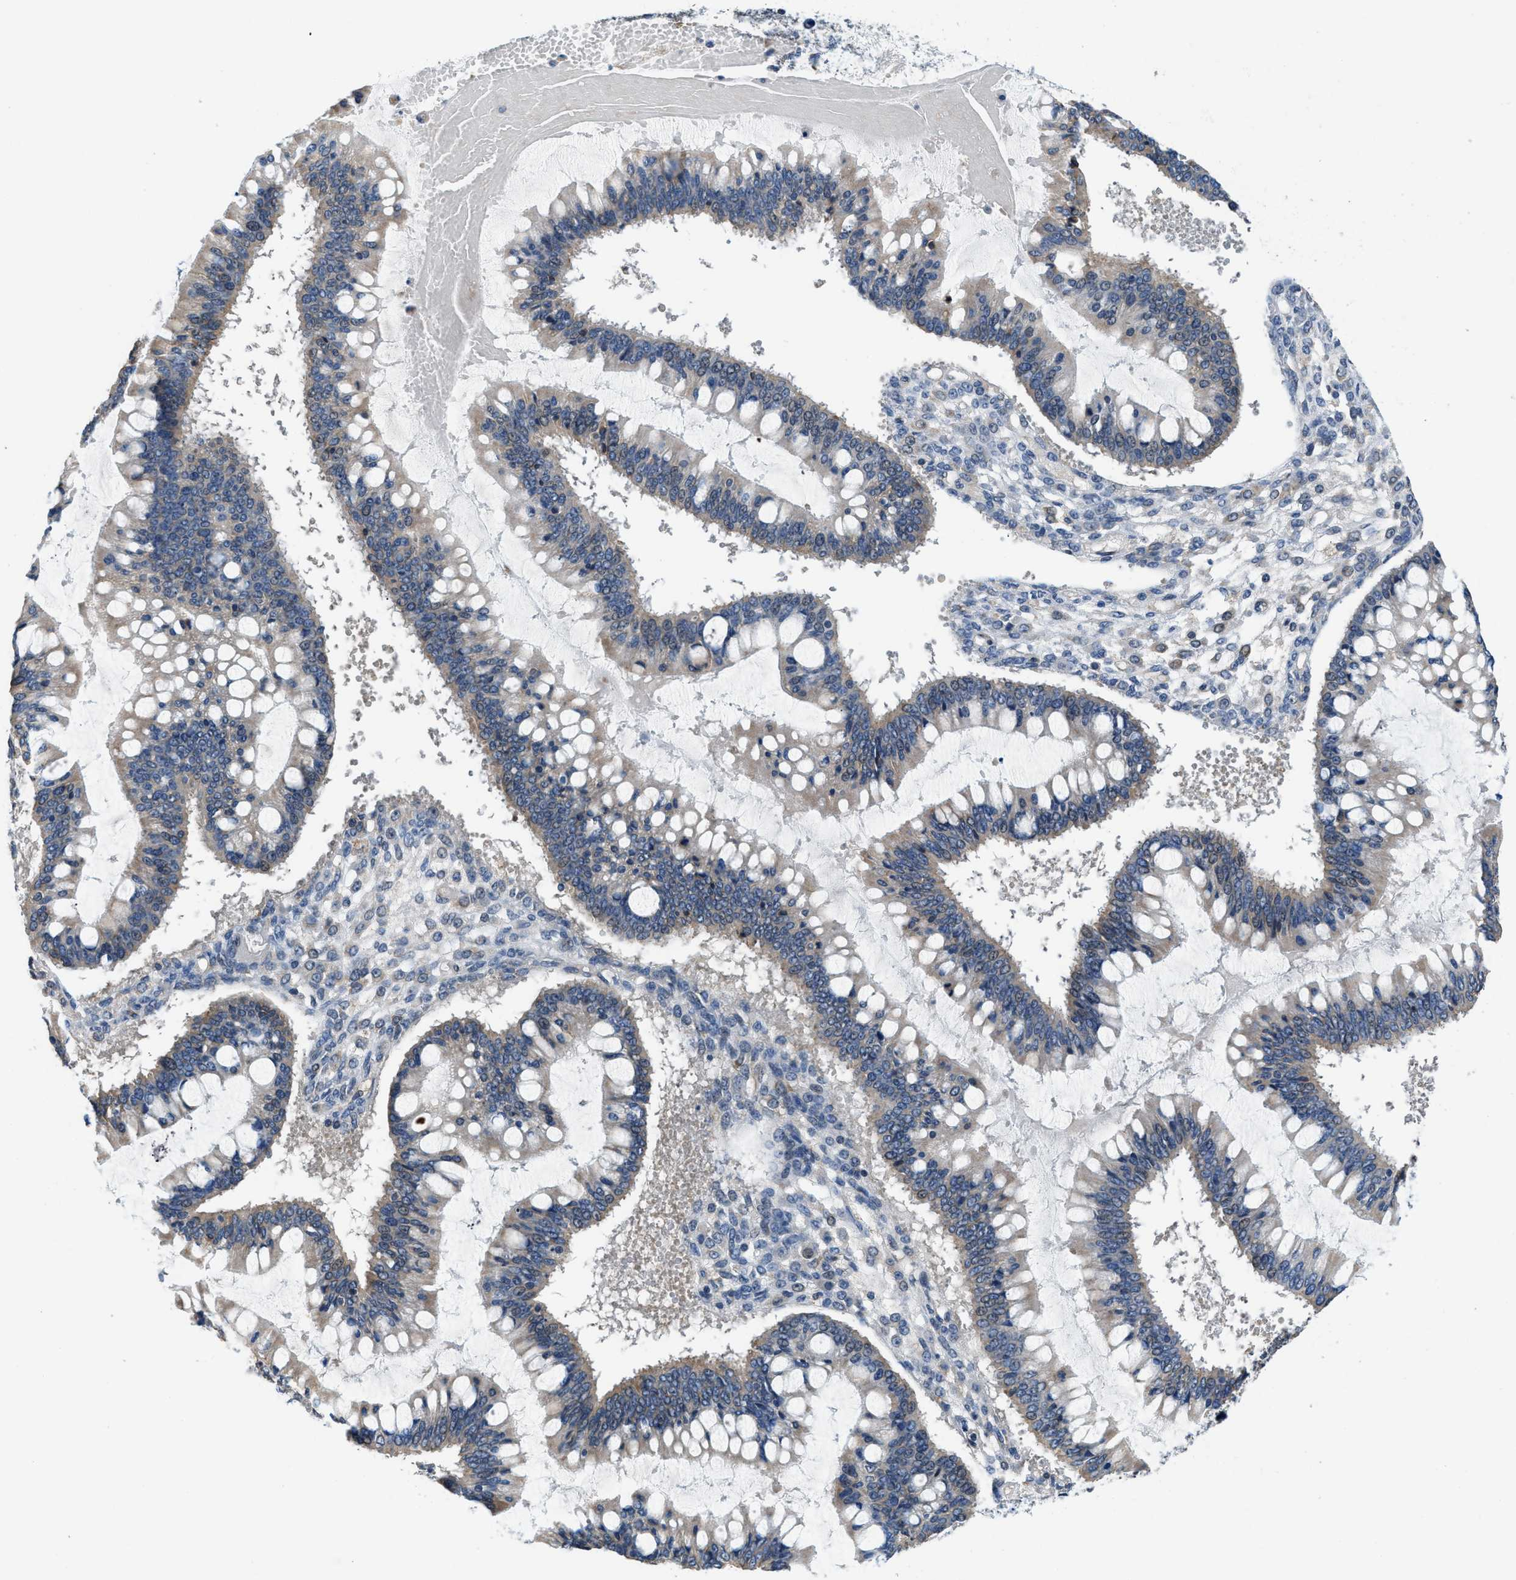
{"staining": {"intensity": "weak", "quantity": "25%-75%", "location": "cytoplasmic/membranous"}, "tissue": "ovarian cancer", "cell_type": "Tumor cells", "image_type": "cancer", "snomed": [{"axis": "morphology", "description": "Cystadenocarcinoma, mucinous, NOS"}, {"axis": "topography", "description": "Ovary"}], "caption": "Ovarian cancer (mucinous cystadenocarcinoma) stained with a brown dye reveals weak cytoplasmic/membranous positive positivity in about 25%-75% of tumor cells.", "gene": "SSH2", "patient": {"sex": "female", "age": 73}}